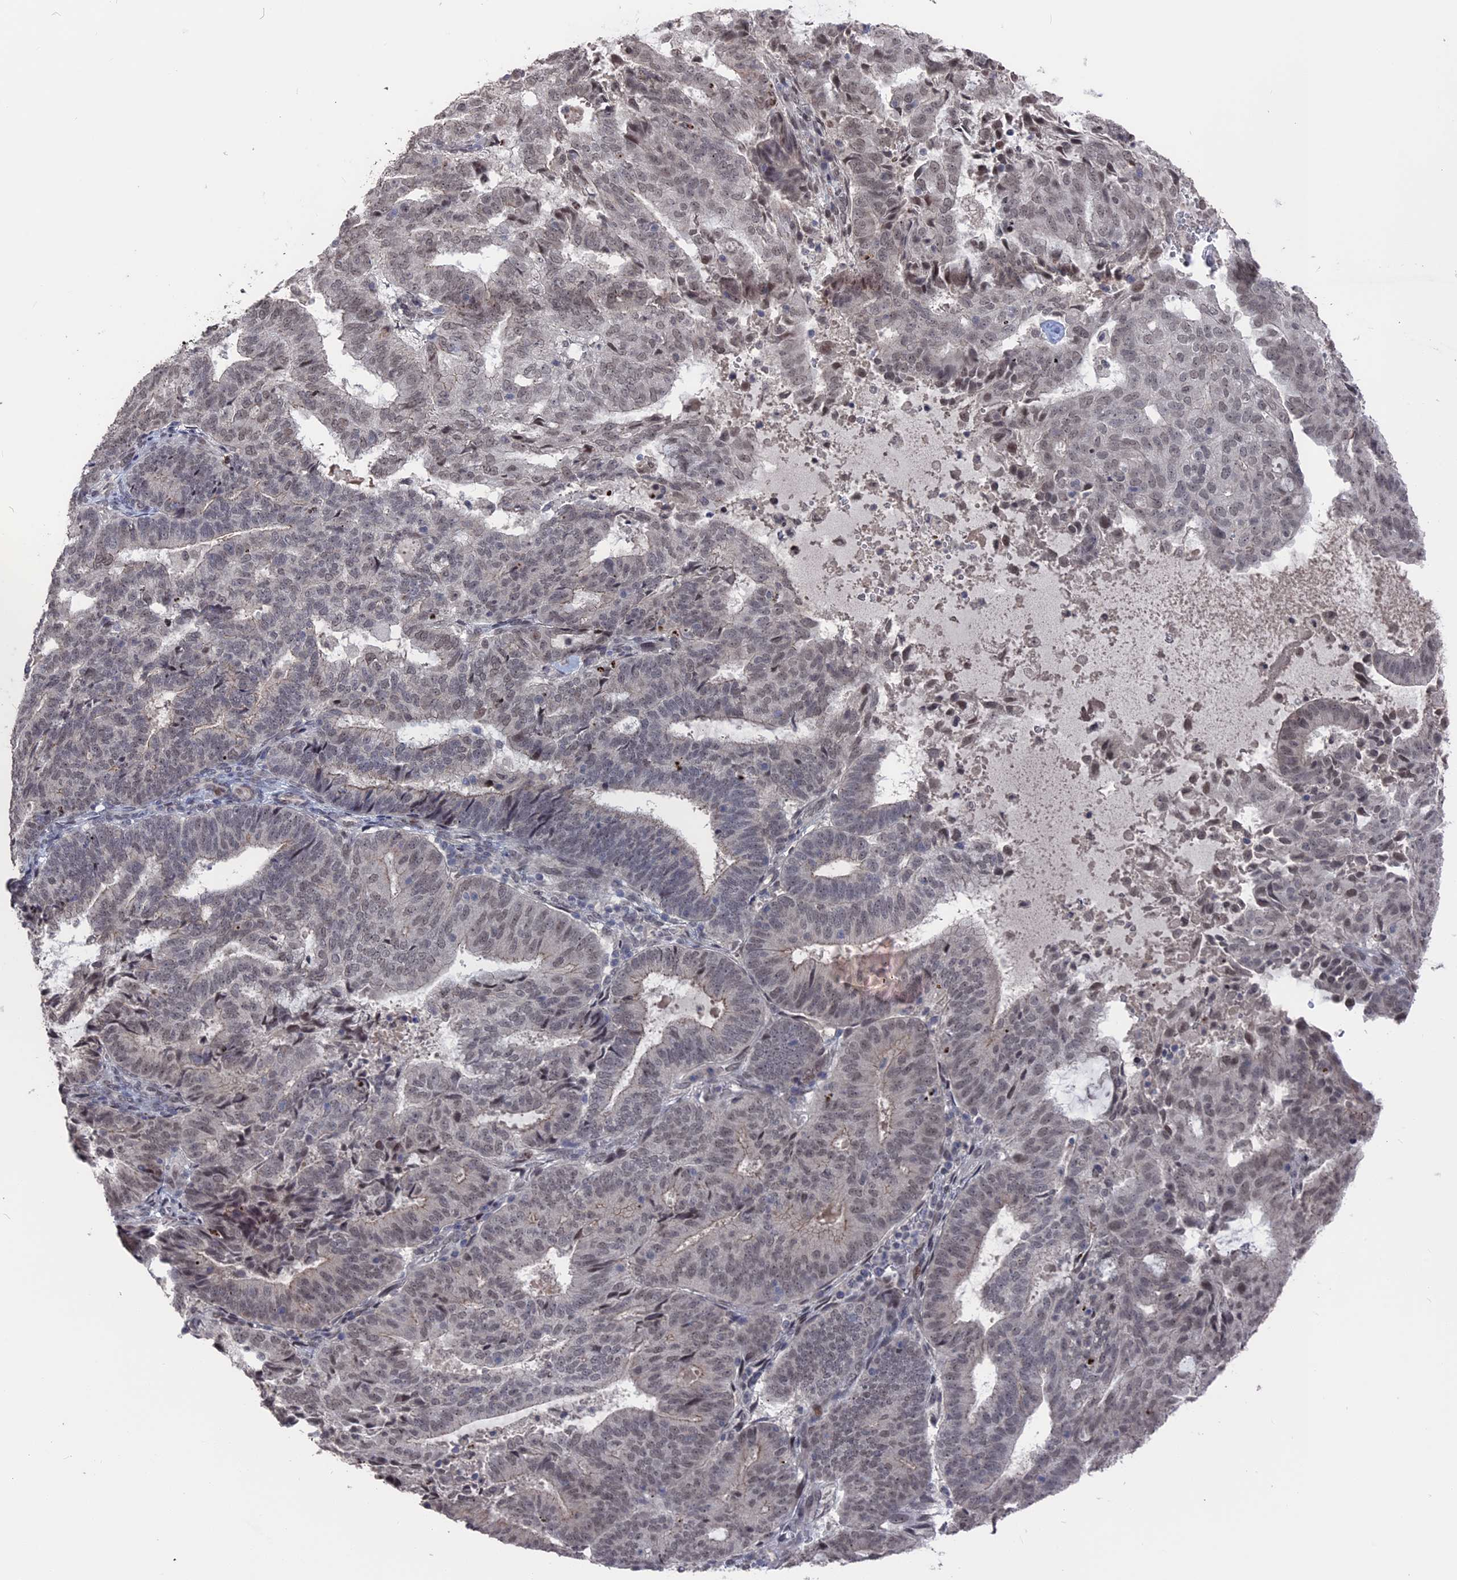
{"staining": {"intensity": "weak", "quantity": "25%-75%", "location": "nuclear"}, "tissue": "endometrial cancer", "cell_type": "Tumor cells", "image_type": "cancer", "snomed": [{"axis": "morphology", "description": "Adenocarcinoma, NOS"}, {"axis": "topography", "description": "Endometrium"}], "caption": "Immunohistochemistry (IHC) (DAB) staining of human endometrial adenocarcinoma reveals weak nuclear protein staining in approximately 25%-75% of tumor cells.", "gene": "NR2C2AP", "patient": {"sex": "female", "age": 70}}